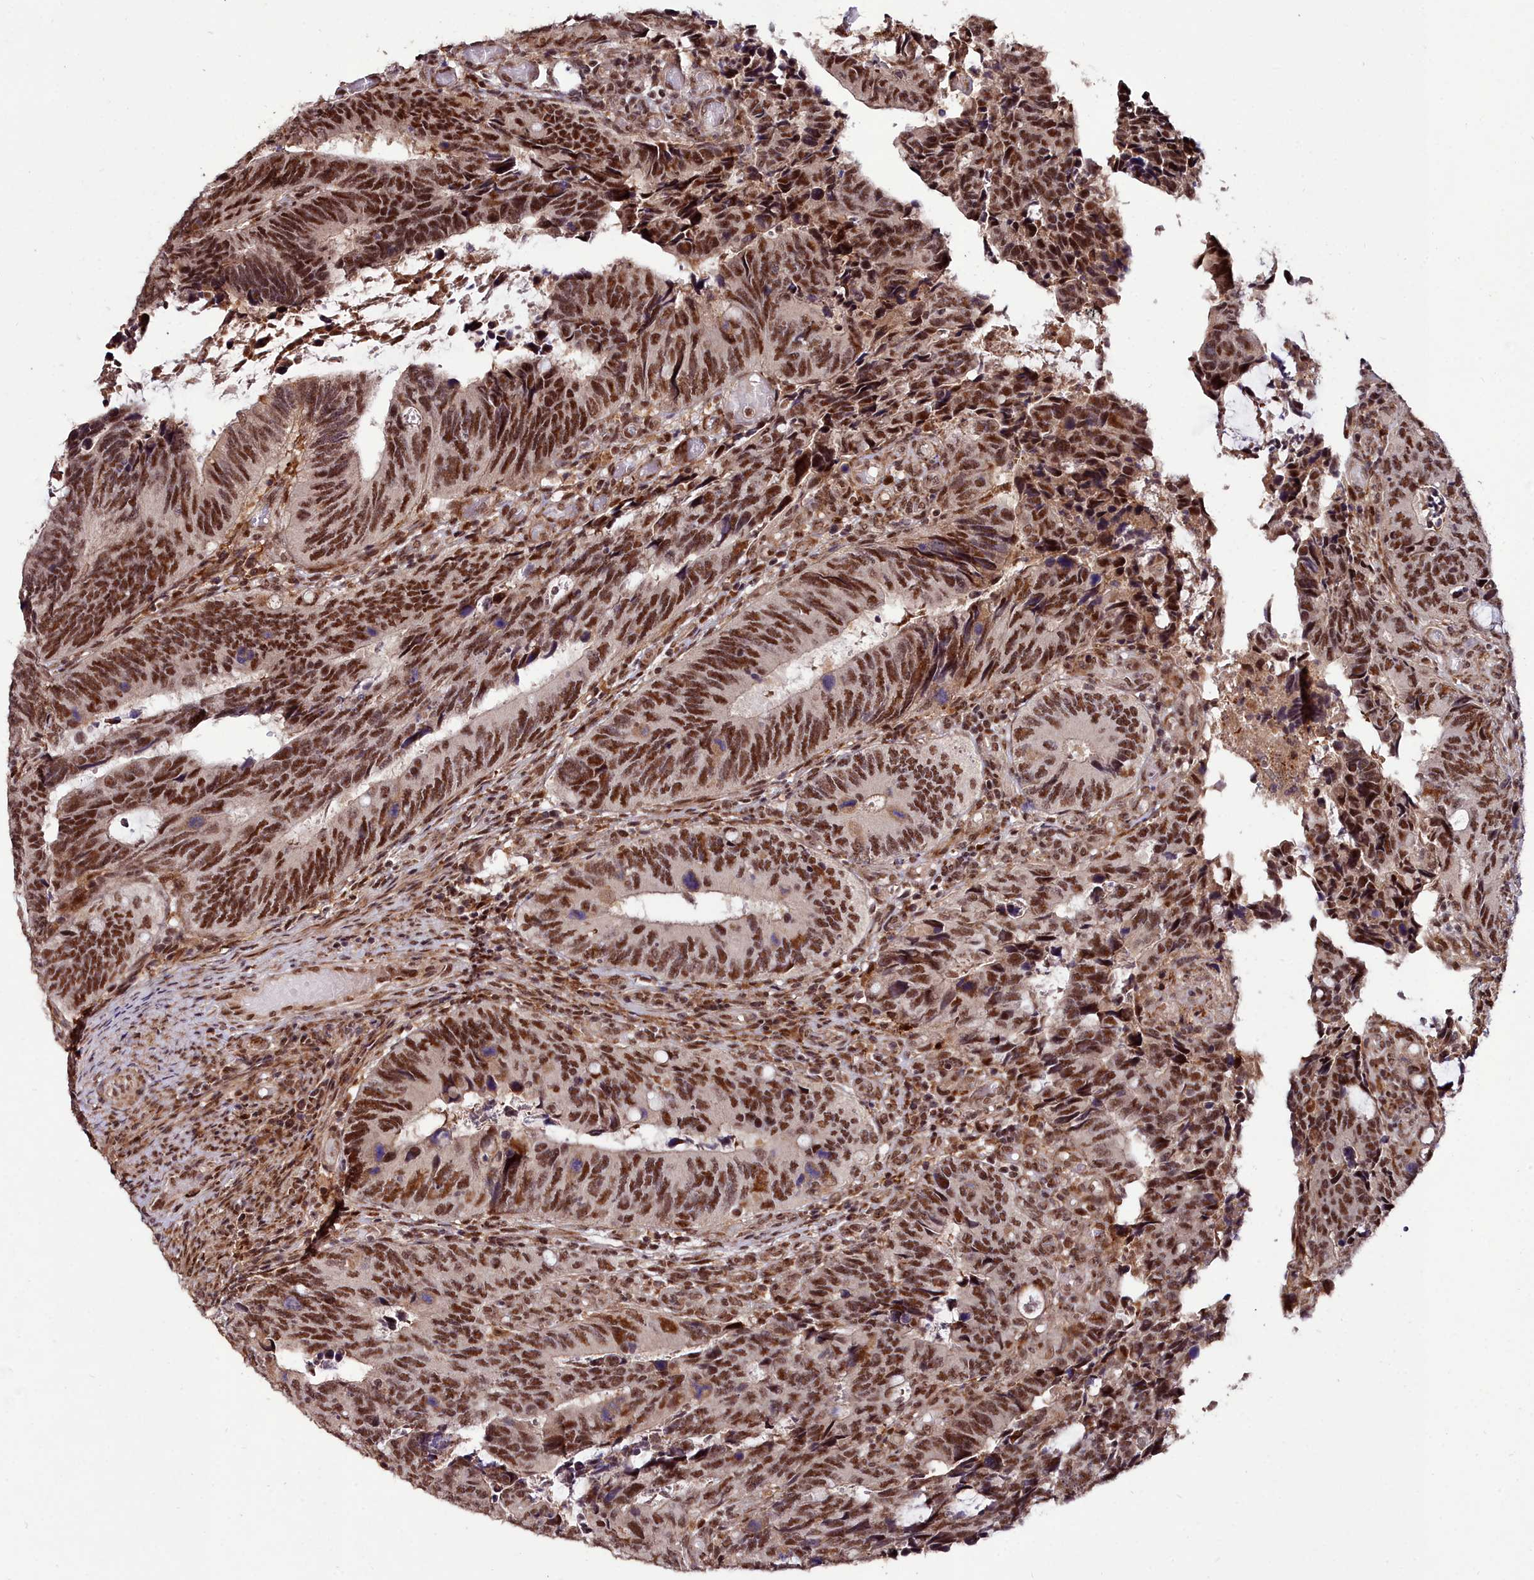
{"staining": {"intensity": "strong", "quantity": ">75%", "location": "cytoplasmic/membranous,nuclear"}, "tissue": "colorectal cancer", "cell_type": "Tumor cells", "image_type": "cancer", "snomed": [{"axis": "morphology", "description": "Adenocarcinoma, NOS"}, {"axis": "topography", "description": "Colon"}], "caption": "Immunohistochemistry (IHC) staining of colorectal cancer, which exhibits high levels of strong cytoplasmic/membranous and nuclear staining in approximately >75% of tumor cells indicating strong cytoplasmic/membranous and nuclear protein expression. The staining was performed using DAB (3,3'-diaminobenzidine) (brown) for protein detection and nuclei were counterstained in hematoxylin (blue).", "gene": "CXXC1", "patient": {"sex": "male", "age": 87}}